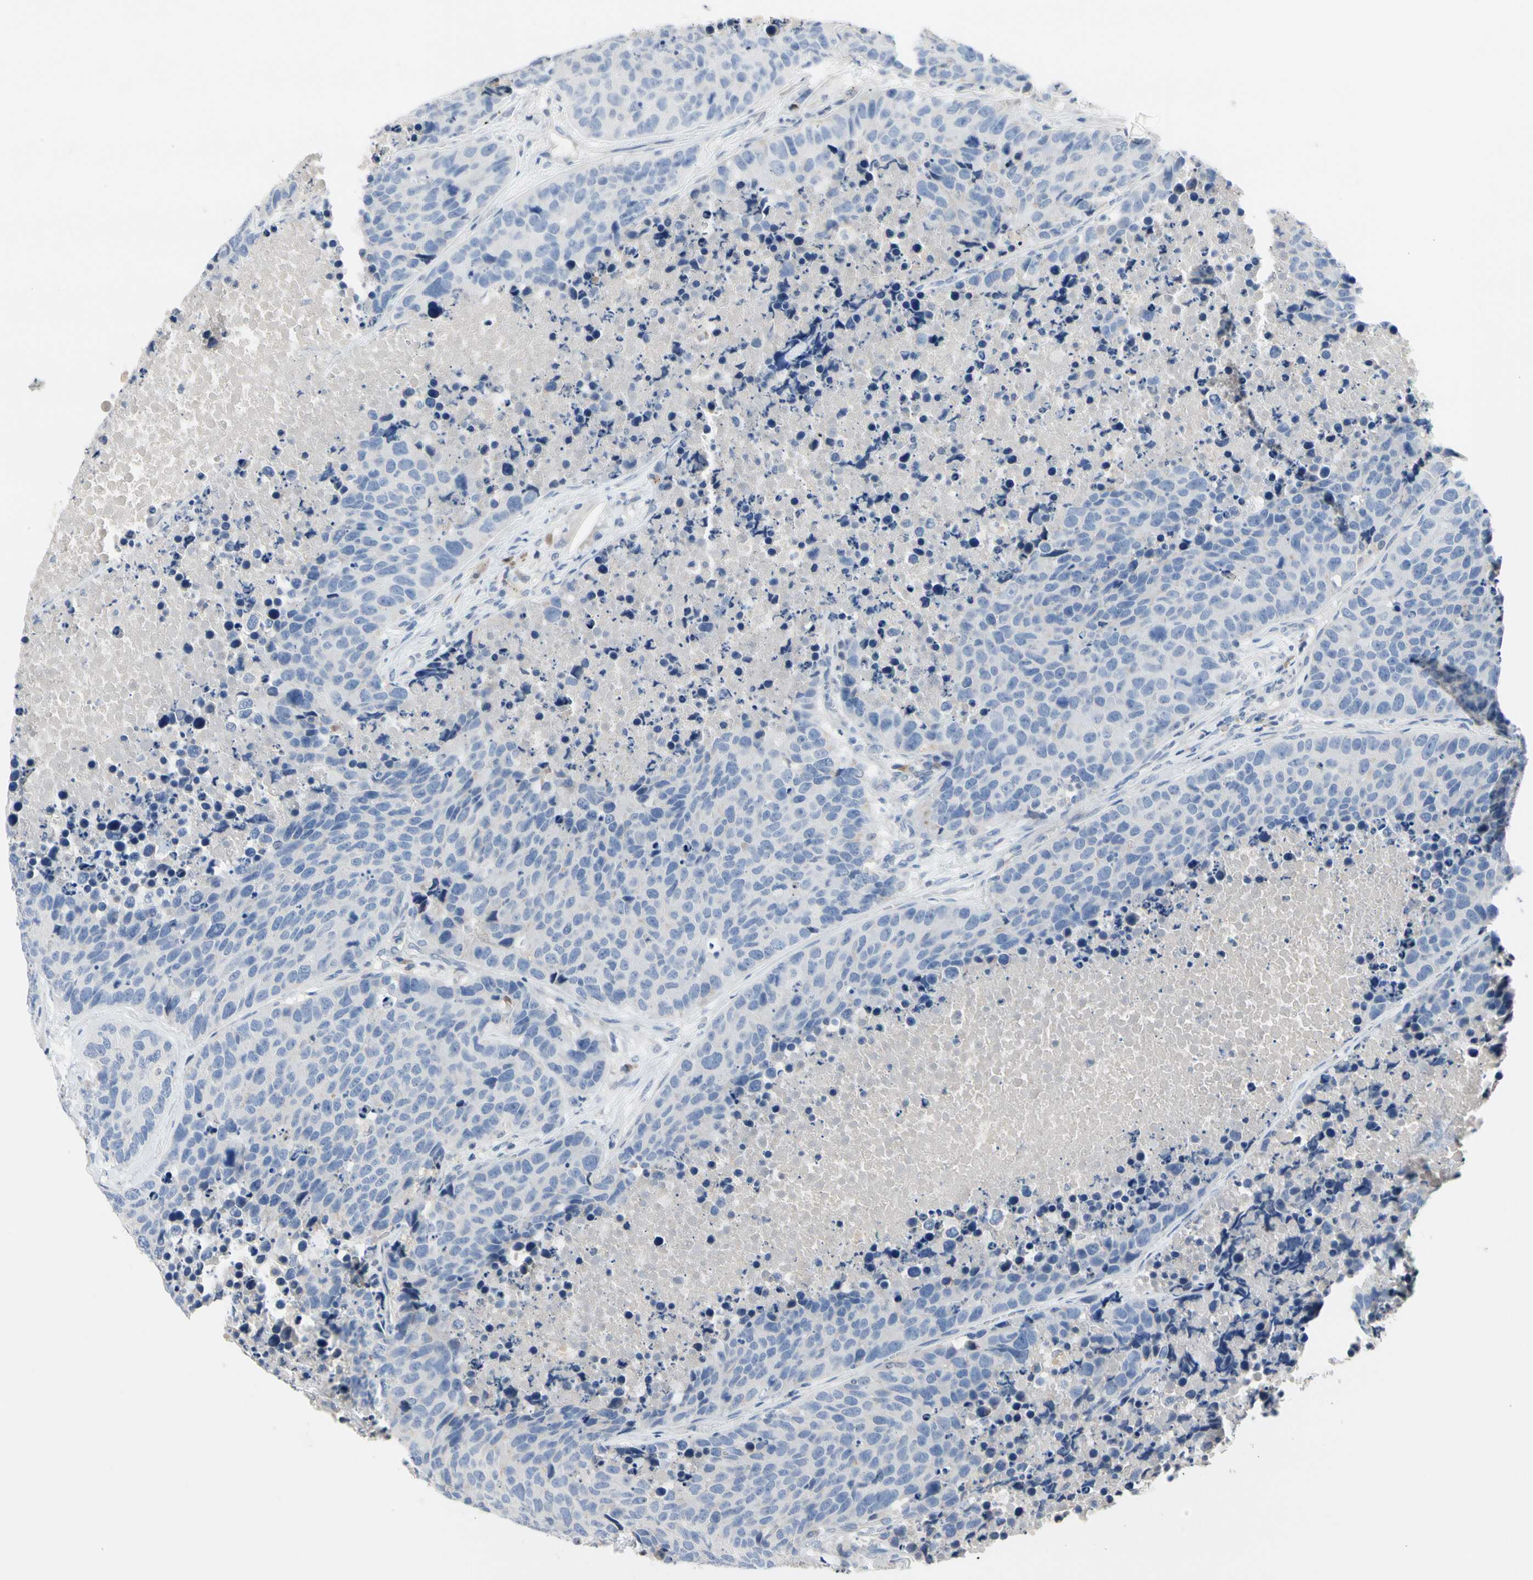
{"staining": {"intensity": "negative", "quantity": "none", "location": "none"}, "tissue": "carcinoid", "cell_type": "Tumor cells", "image_type": "cancer", "snomed": [{"axis": "morphology", "description": "Carcinoid, malignant, NOS"}, {"axis": "topography", "description": "Lung"}], "caption": "Immunohistochemistry (IHC) of malignant carcinoid reveals no expression in tumor cells.", "gene": "ECRG4", "patient": {"sex": "male", "age": 60}}